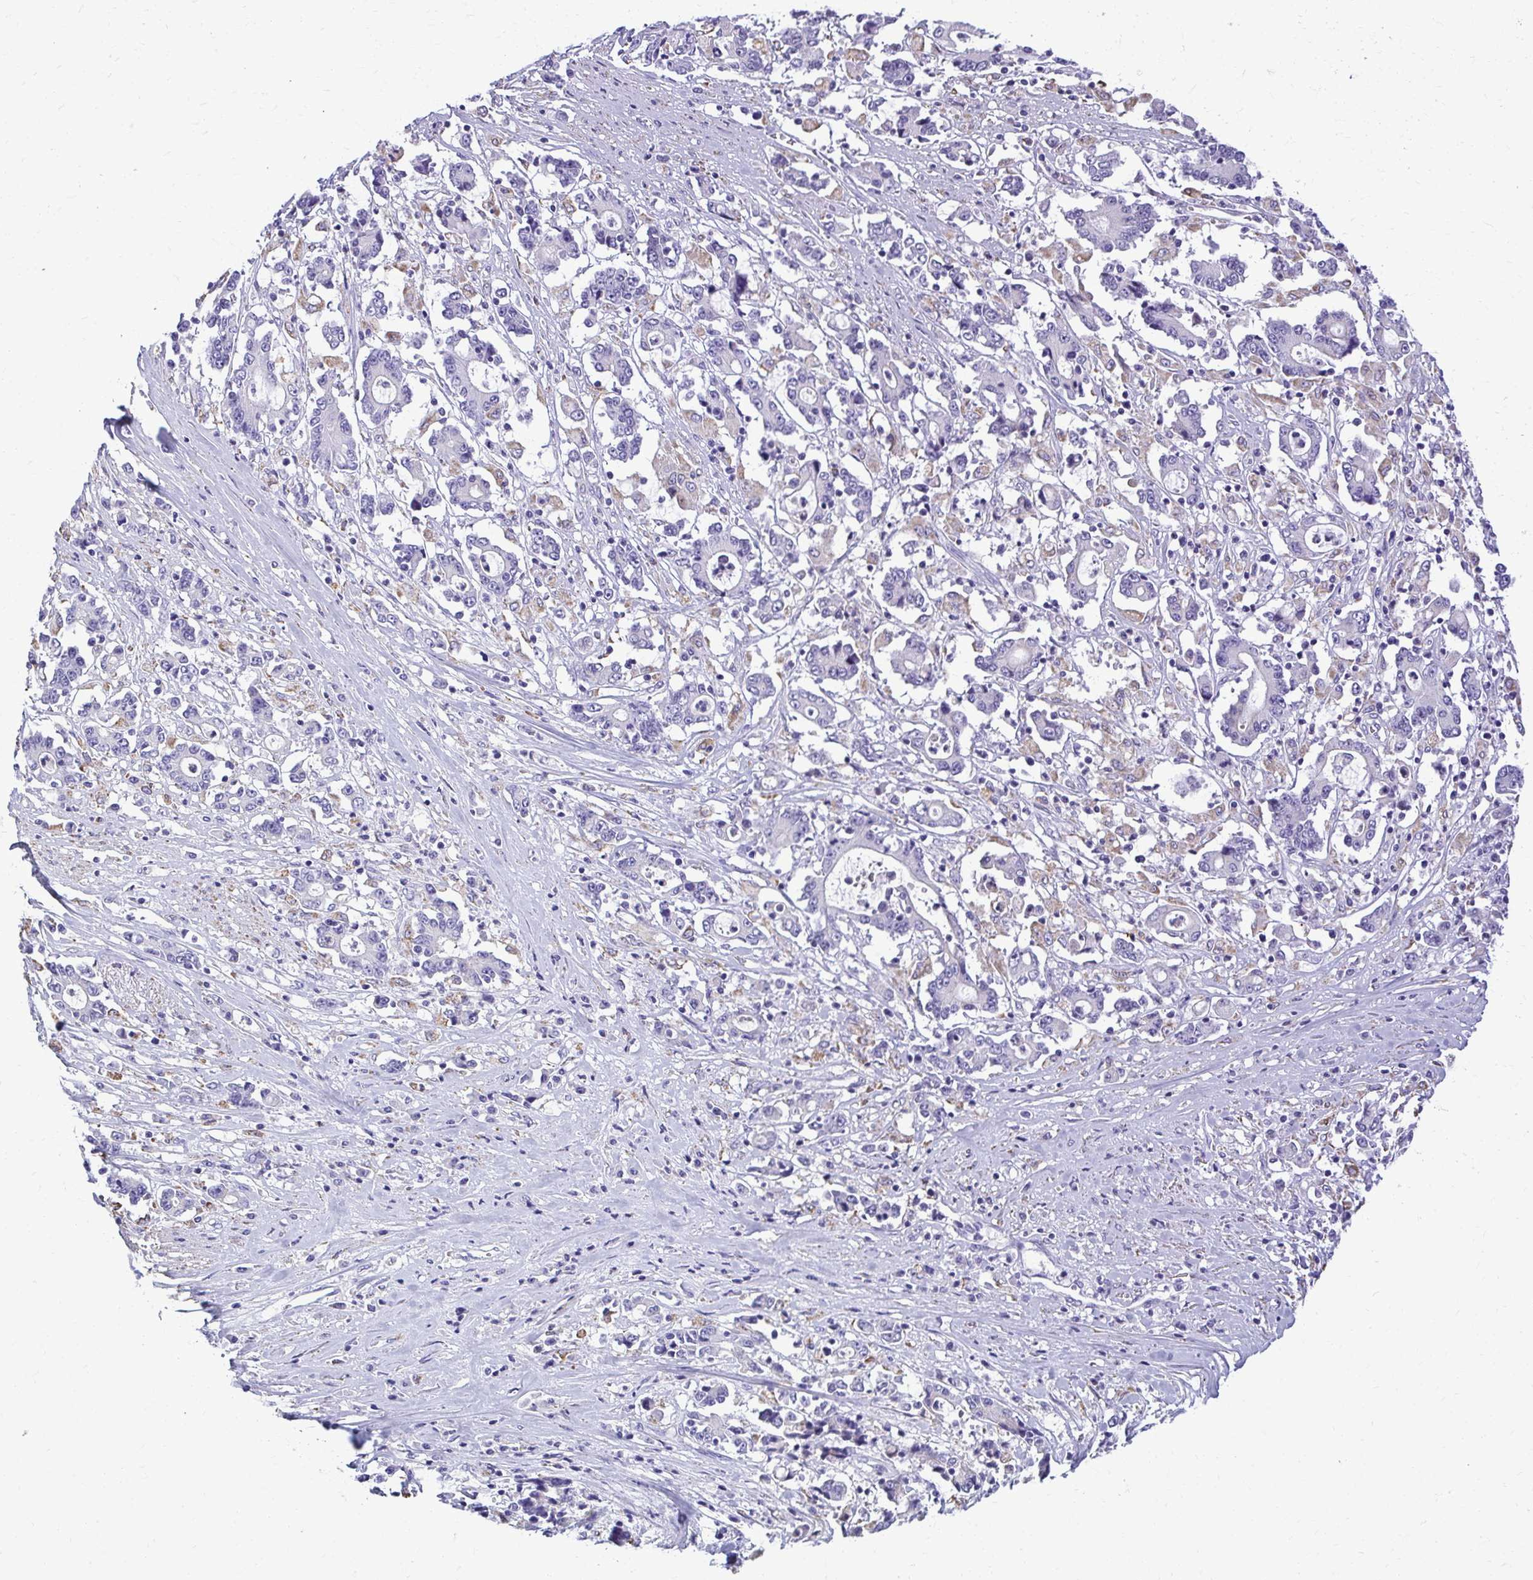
{"staining": {"intensity": "negative", "quantity": "none", "location": "none"}, "tissue": "stomach cancer", "cell_type": "Tumor cells", "image_type": "cancer", "snomed": [{"axis": "morphology", "description": "Adenocarcinoma, NOS"}, {"axis": "topography", "description": "Stomach, upper"}], "caption": "The immunohistochemistry (IHC) photomicrograph has no significant positivity in tumor cells of adenocarcinoma (stomach) tissue.", "gene": "AIG1", "patient": {"sex": "male", "age": 68}}